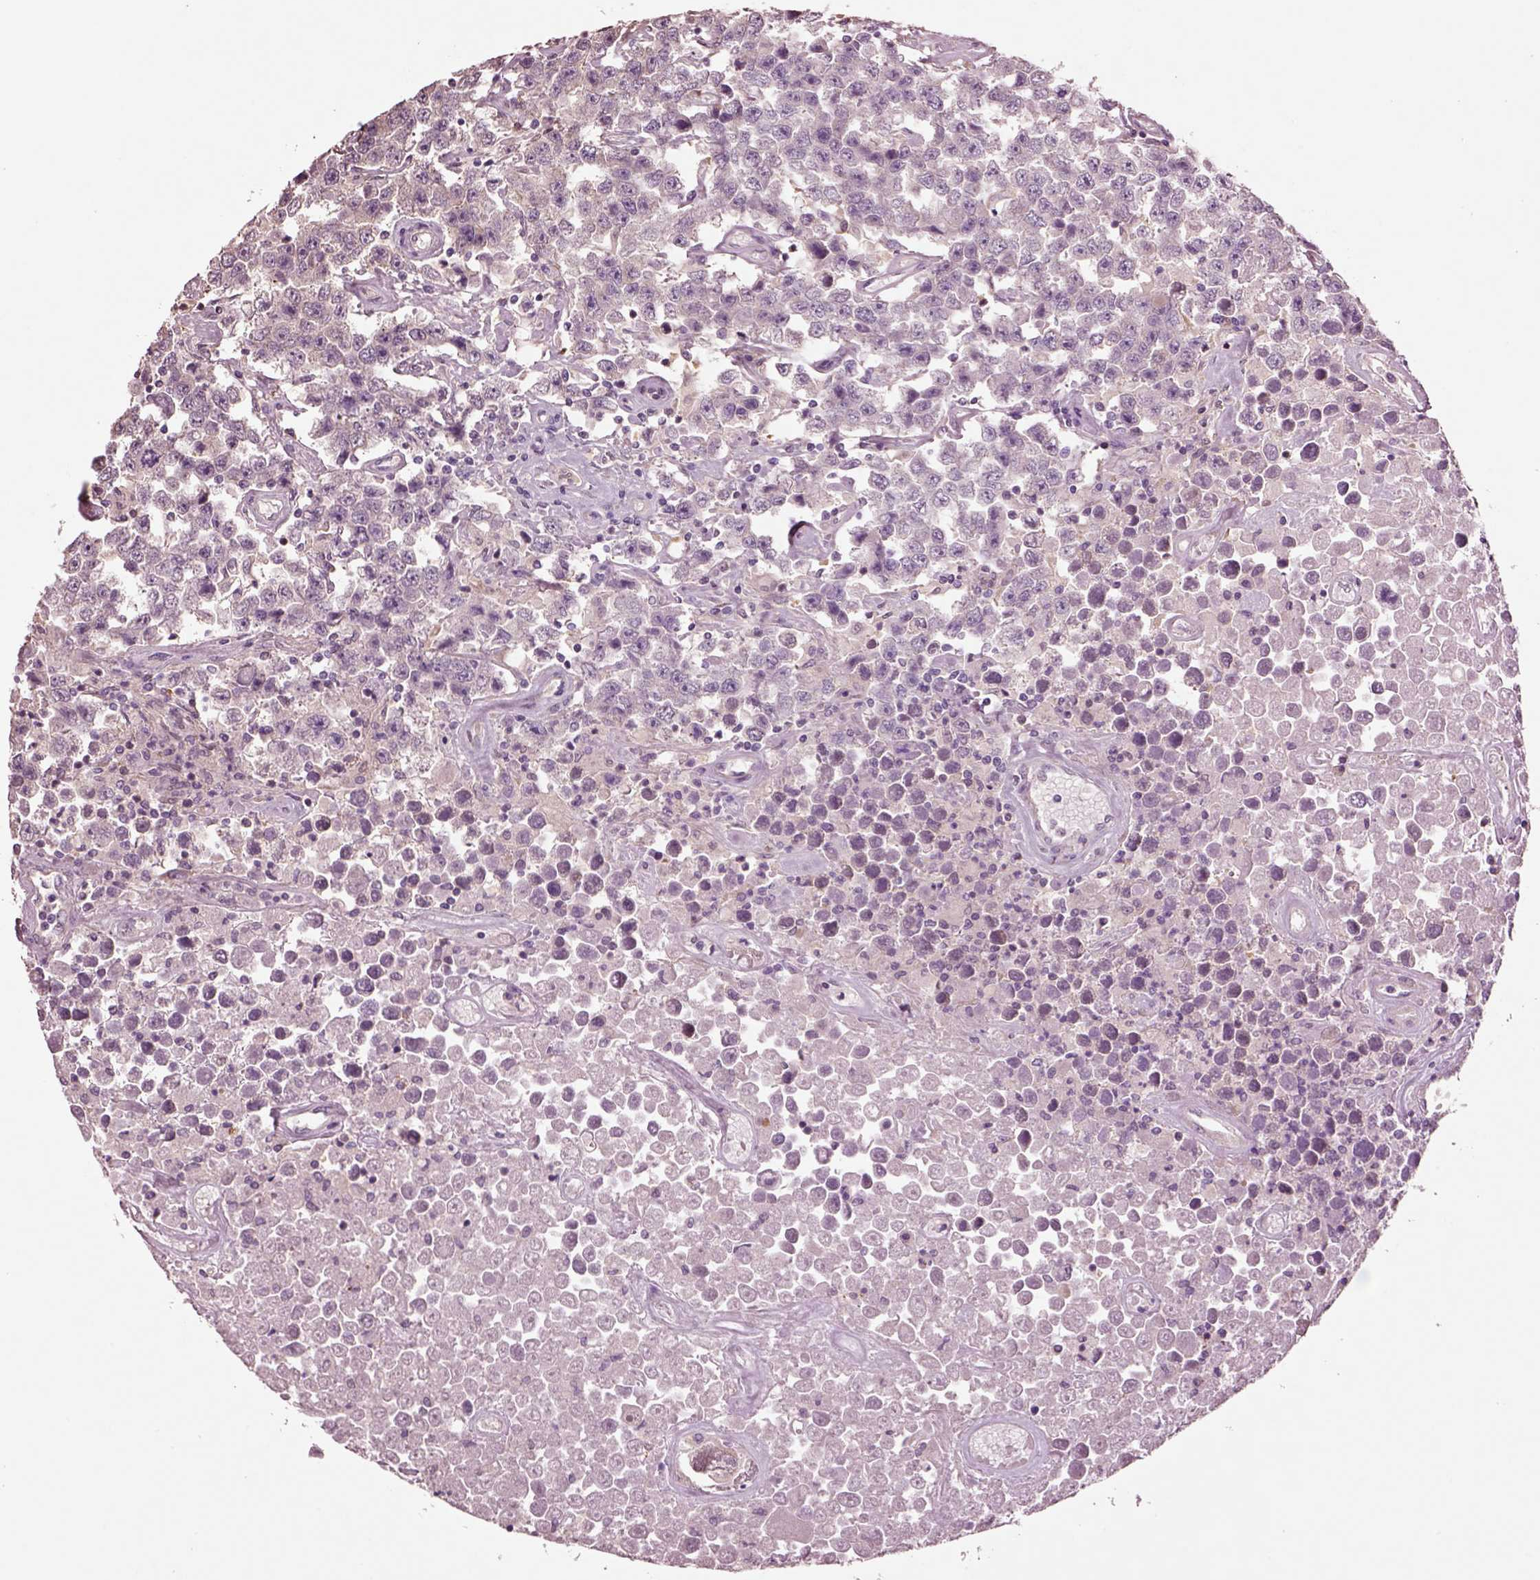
{"staining": {"intensity": "negative", "quantity": "none", "location": "none"}, "tissue": "testis cancer", "cell_type": "Tumor cells", "image_type": "cancer", "snomed": [{"axis": "morphology", "description": "Seminoma, NOS"}, {"axis": "topography", "description": "Testis"}], "caption": "Immunohistochemistry (IHC) image of neoplastic tissue: testis cancer stained with DAB (3,3'-diaminobenzidine) shows no significant protein positivity in tumor cells. (IHC, brightfield microscopy, high magnification).", "gene": "CLPSL1", "patient": {"sex": "male", "age": 52}}